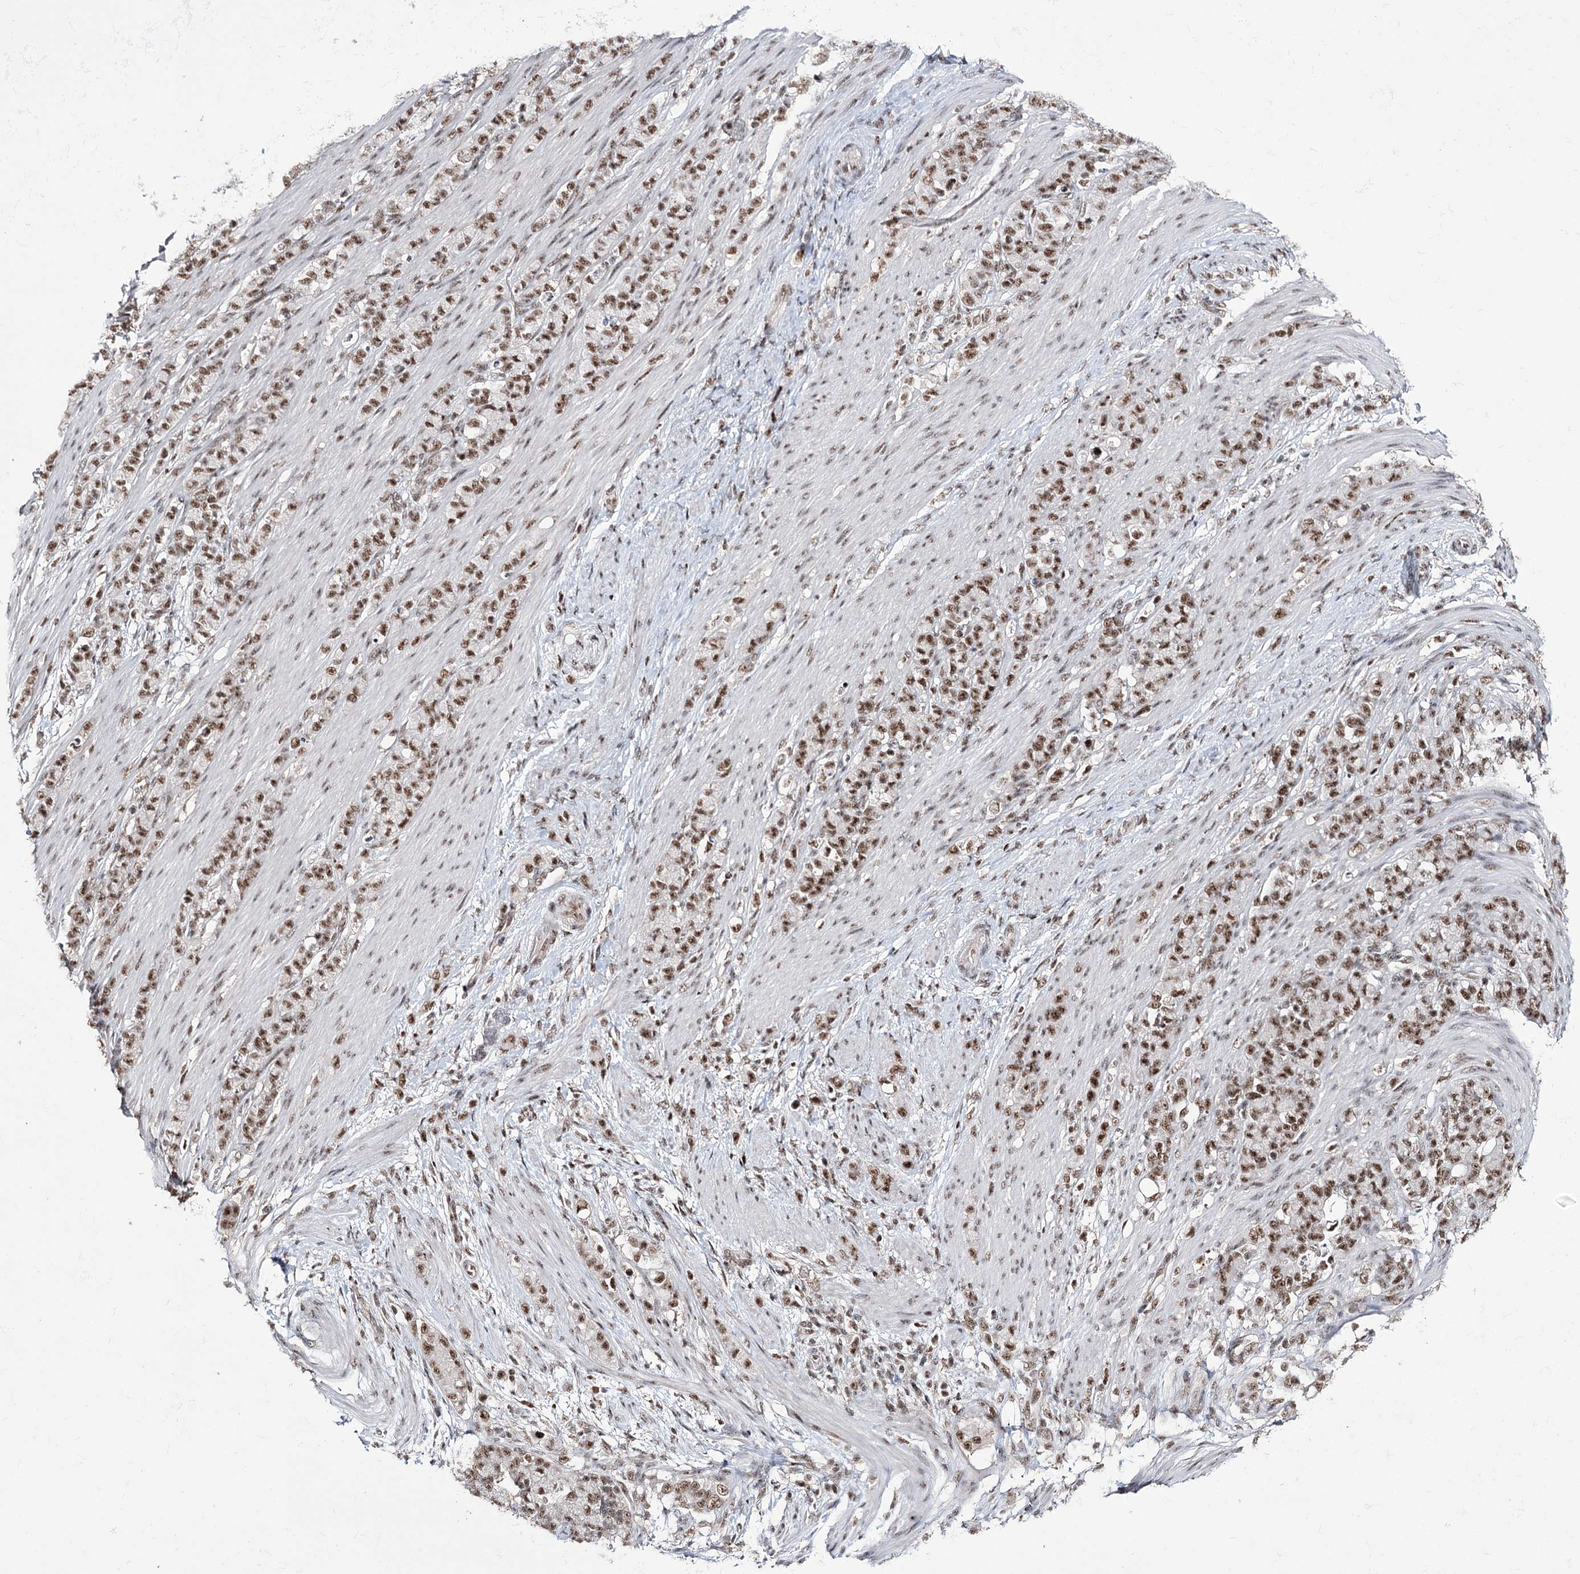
{"staining": {"intensity": "moderate", "quantity": ">75%", "location": "nuclear"}, "tissue": "stomach cancer", "cell_type": "Tumor cells", "image_type": "cancer", "snomed": [{"axis": "morphology", "description": "Adenocarcinoma, NOS"}, {"axis": "topography", "description": "Stomach"}], "caption": "An image of human adenocarcinoma (stomach) stained for a protein reveals moderate nuclear brown staining in tumor cells. (DAB (3,3'-diaminobenzidine) = brown stain, brightfield microscopy at high magnification).", "gene": "PRPF40A", "patient": {"sex": "female", "age": 79}}